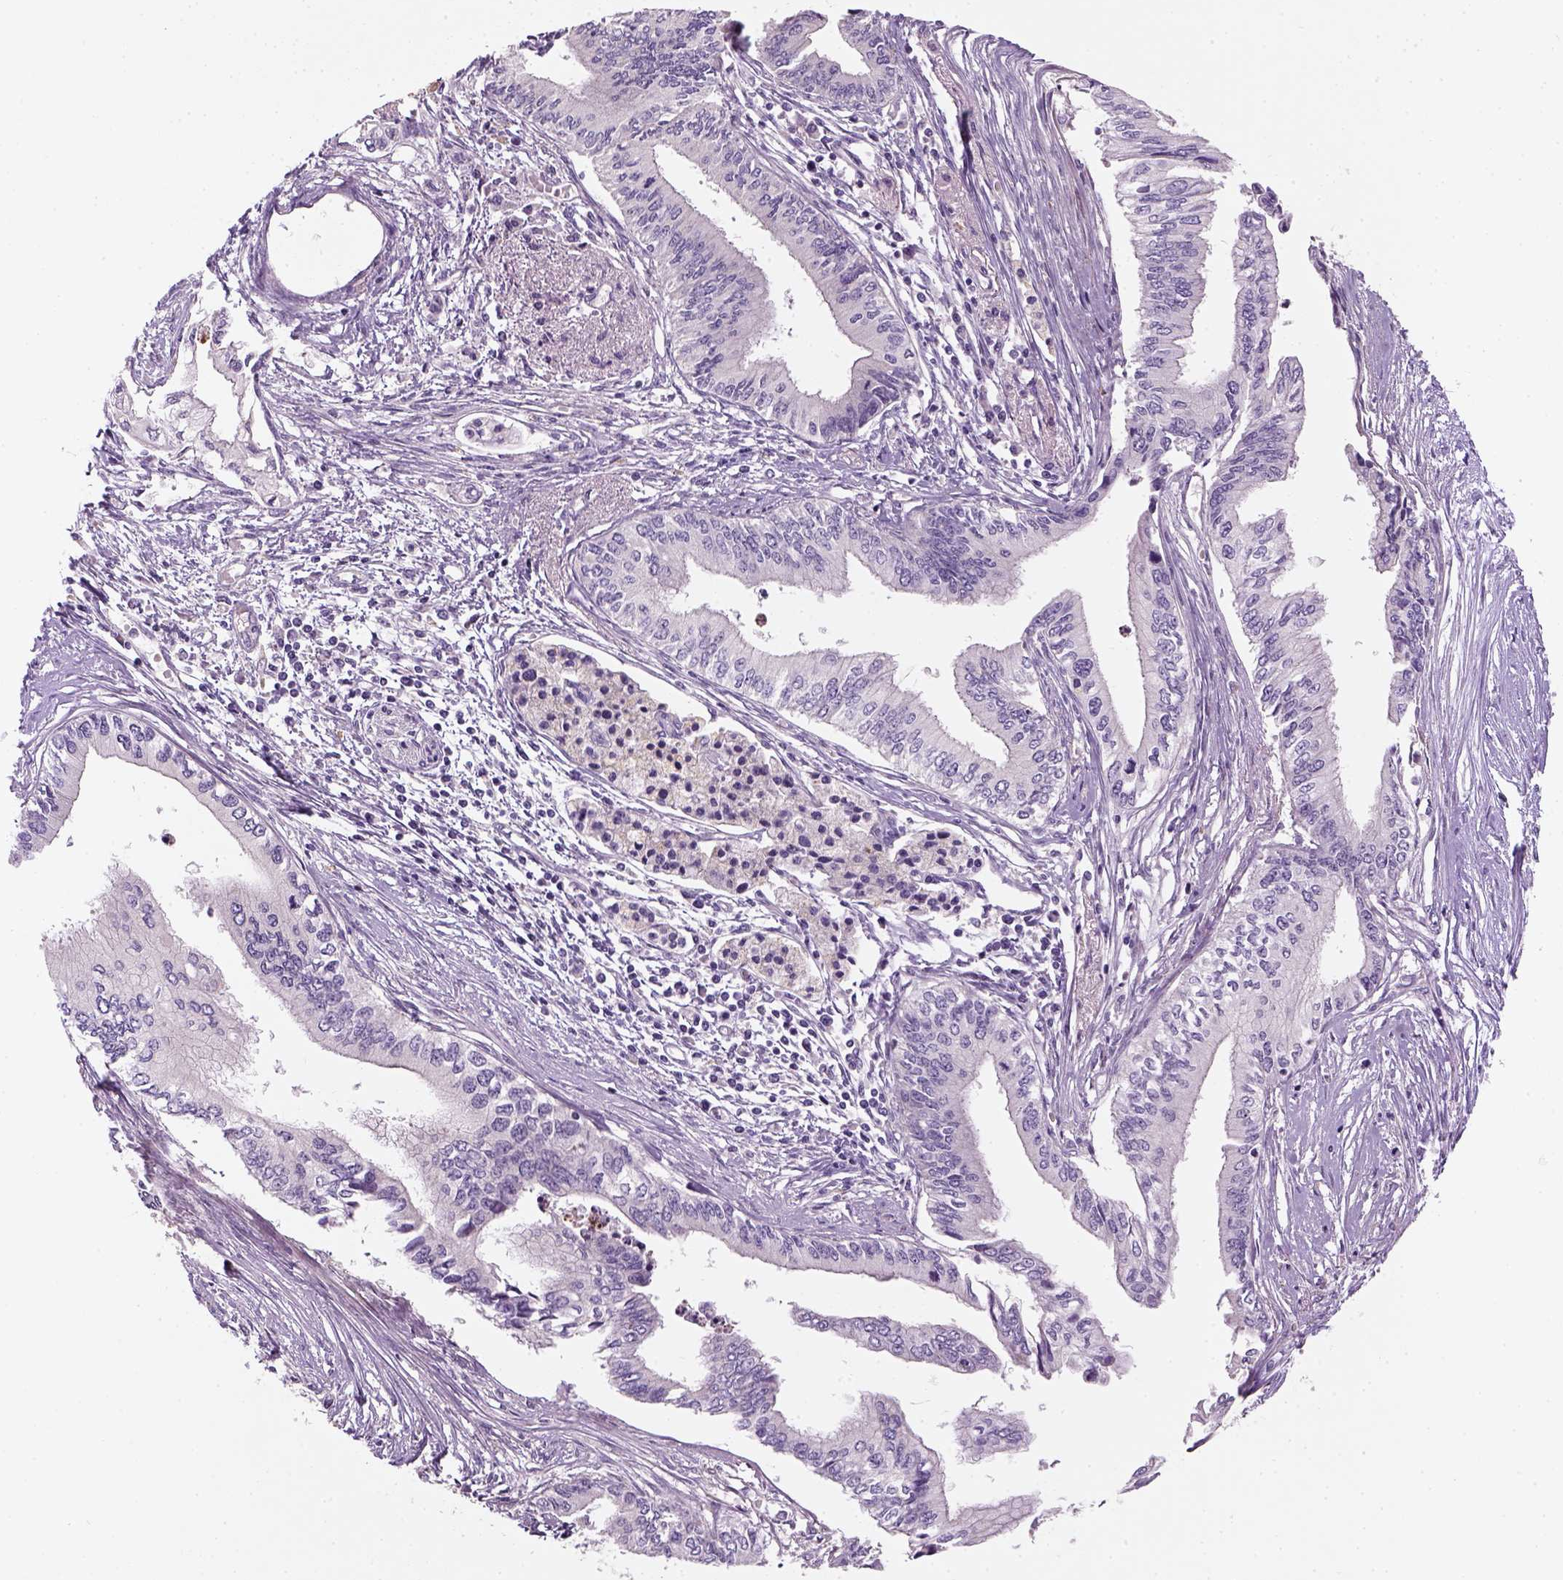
{"staining": {"intensity": "negative", "quantity": "none", "location": "none"}, "tissue": "pancreatic cancer", "cell_type": "Tumor cells", "image_type": "cancer", "snomed": [{"axis": "morphology", "description": "Adenocarcinoma, NOS"}, {"axis": "topography", "description": "Pancreas"}], "caption": "Tumor cells show no significant protein expression in adenocarcinoma (pancreatic).", "gene": "NUDT6", "patient": {"sex": "female", "age": 61}}